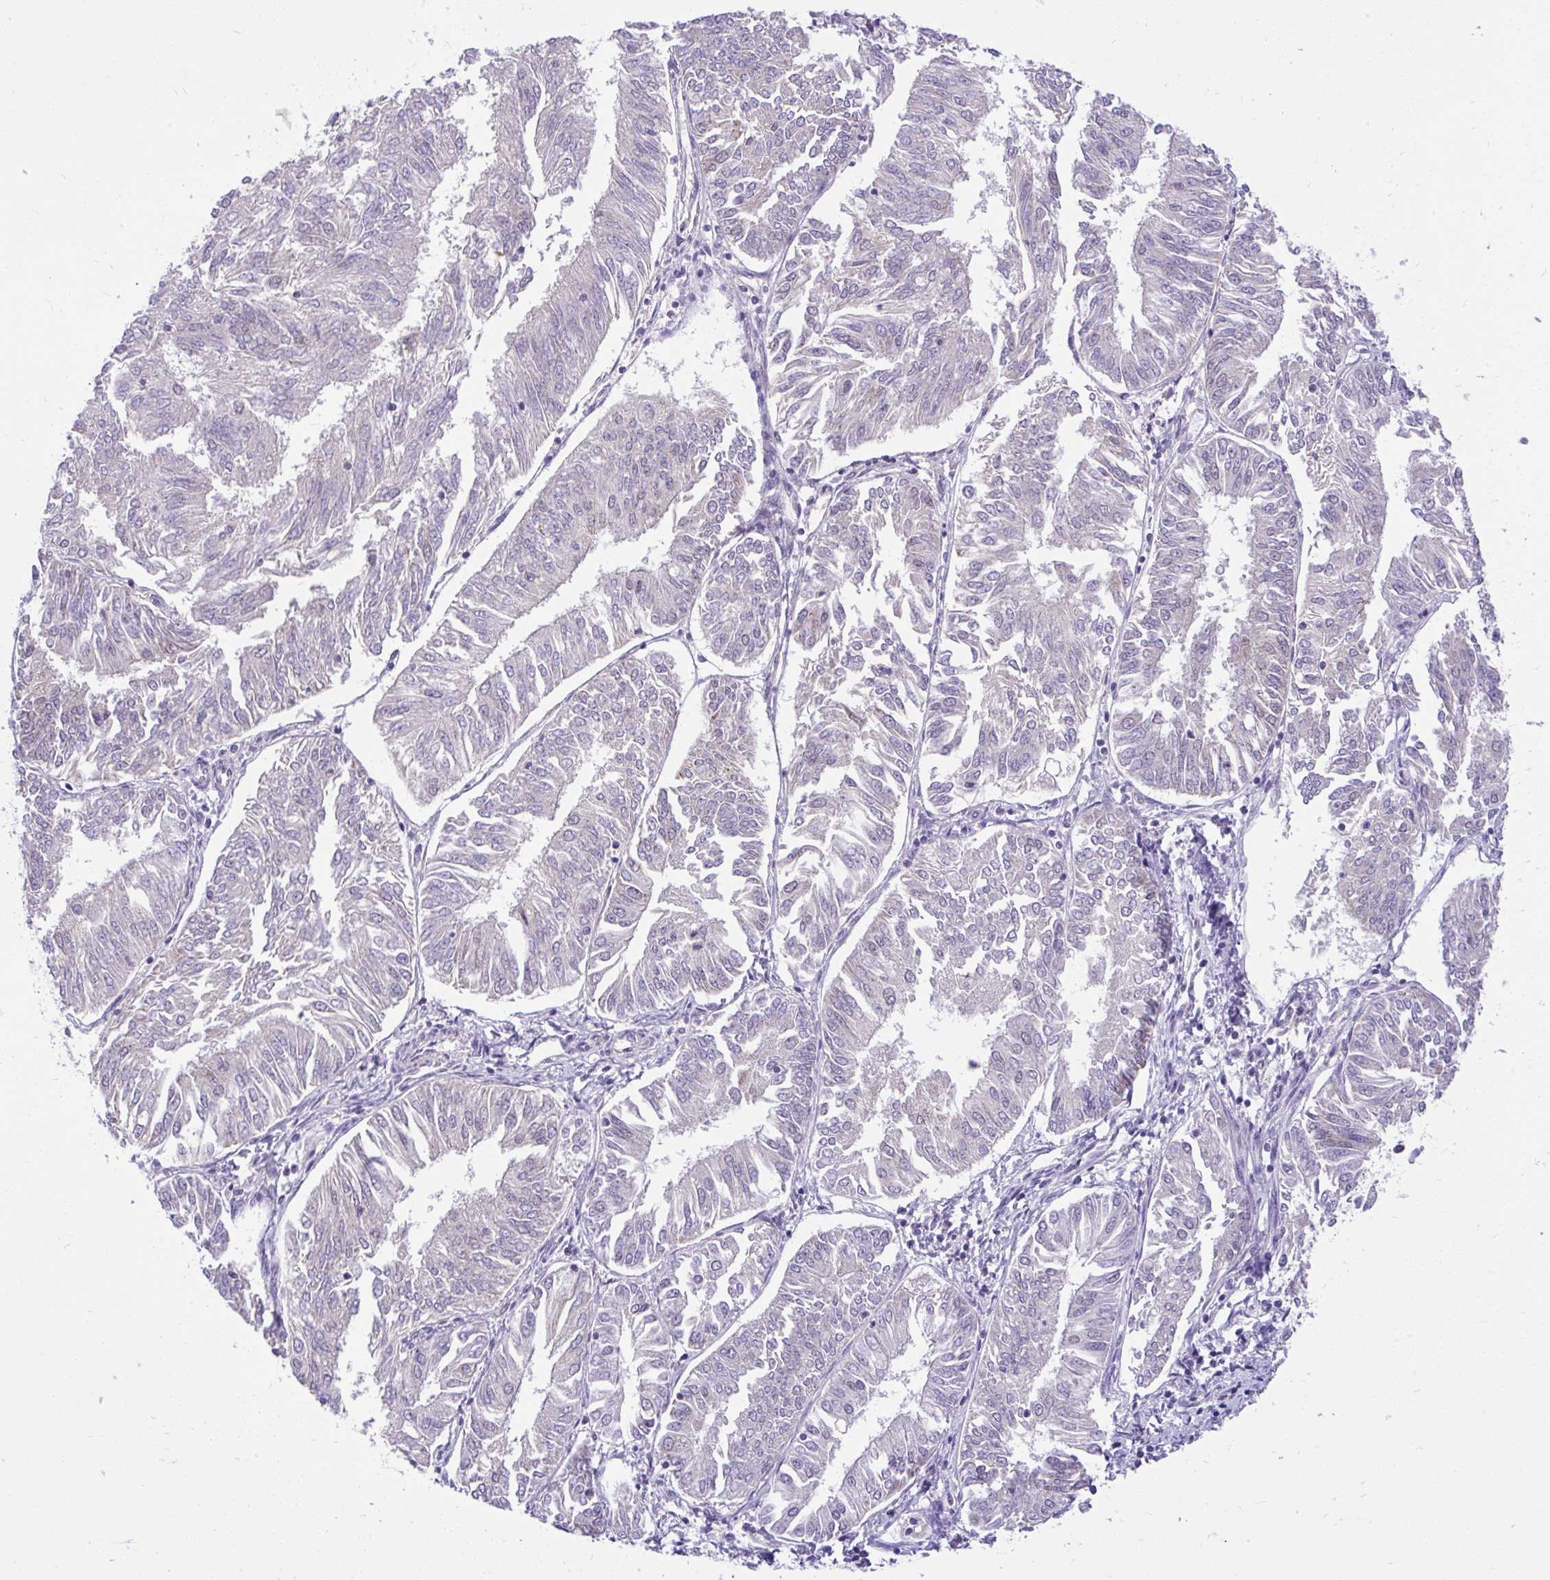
{"staining": {"intensity": "negative", "quantity": "none", "location": "none"}, "tissue": "endometrial cancer", "cell_type": "Tumor cells", "image_type": "cancer", "snomed": [{"axis": "morphology", "description": "Adenocarcinoma, NOS"}, {"axis": "topography", "description": "Endometrium"}], "caption": "High power microscopy image of an IHC image of endometrial adenocarcinoma, revealing no significant expression in tumor cells.", "gene": "PYCR2", "patient": {"sex": "female", "age": 58}}